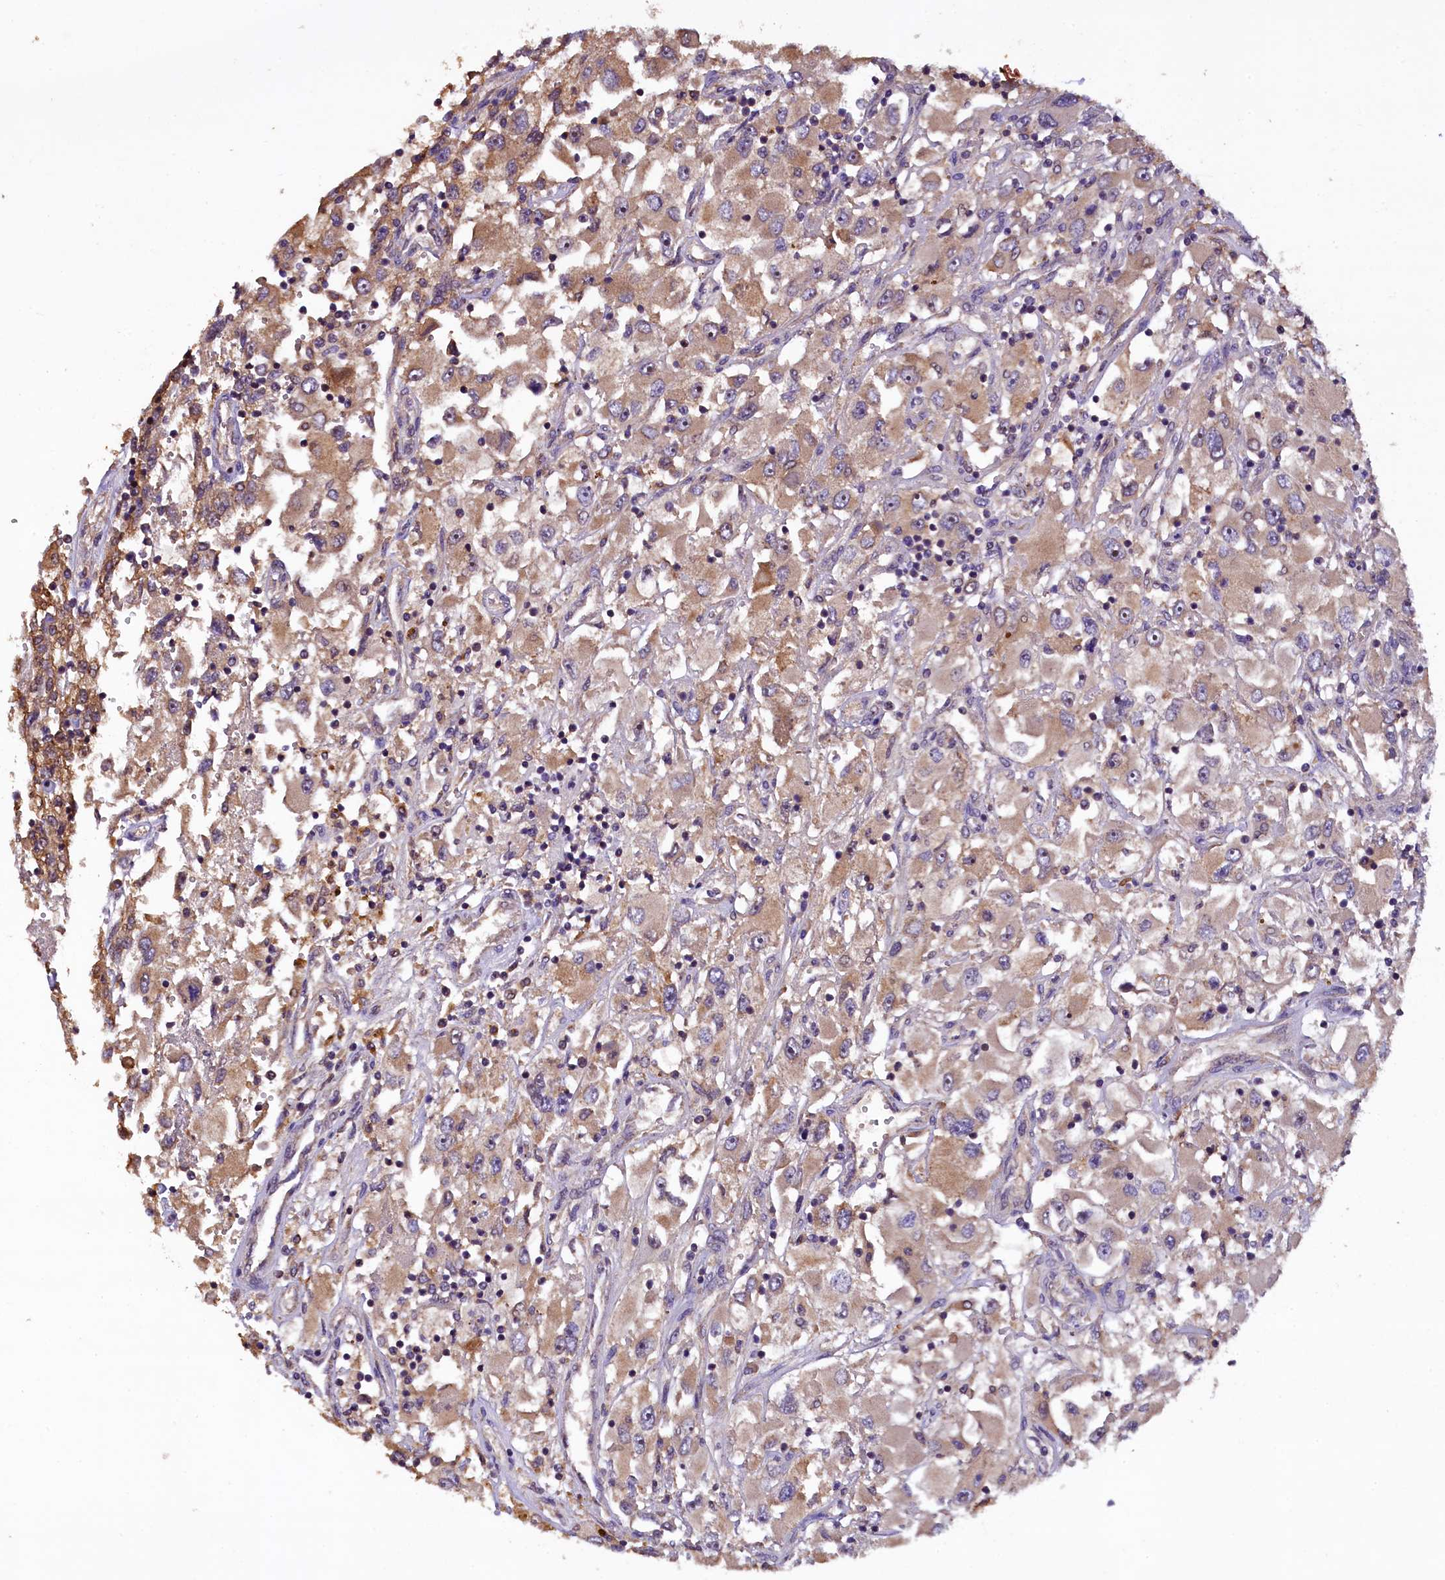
{"staining": {"intensity": "moderate", "quantity": "25%-75%", "location": "cytoplasmic/membranous"}, "tissue": "renal cancer", "cell_type": "Tumor cells", "image_type": "cancer", "snomed": [{"axis": "morphology", "description": "Adenocarcinoma, NOS"}, {"axis": "topography", "description": "Kidney"}], "caption": "Human renal cancer stained for a protein (brown) displays moderate cytoplasmic/membranous positive expression in approximately 25%-75% of tumor cells.", "gene": "PLXNB1", "patient": {"sex": "female", "age": 52}}